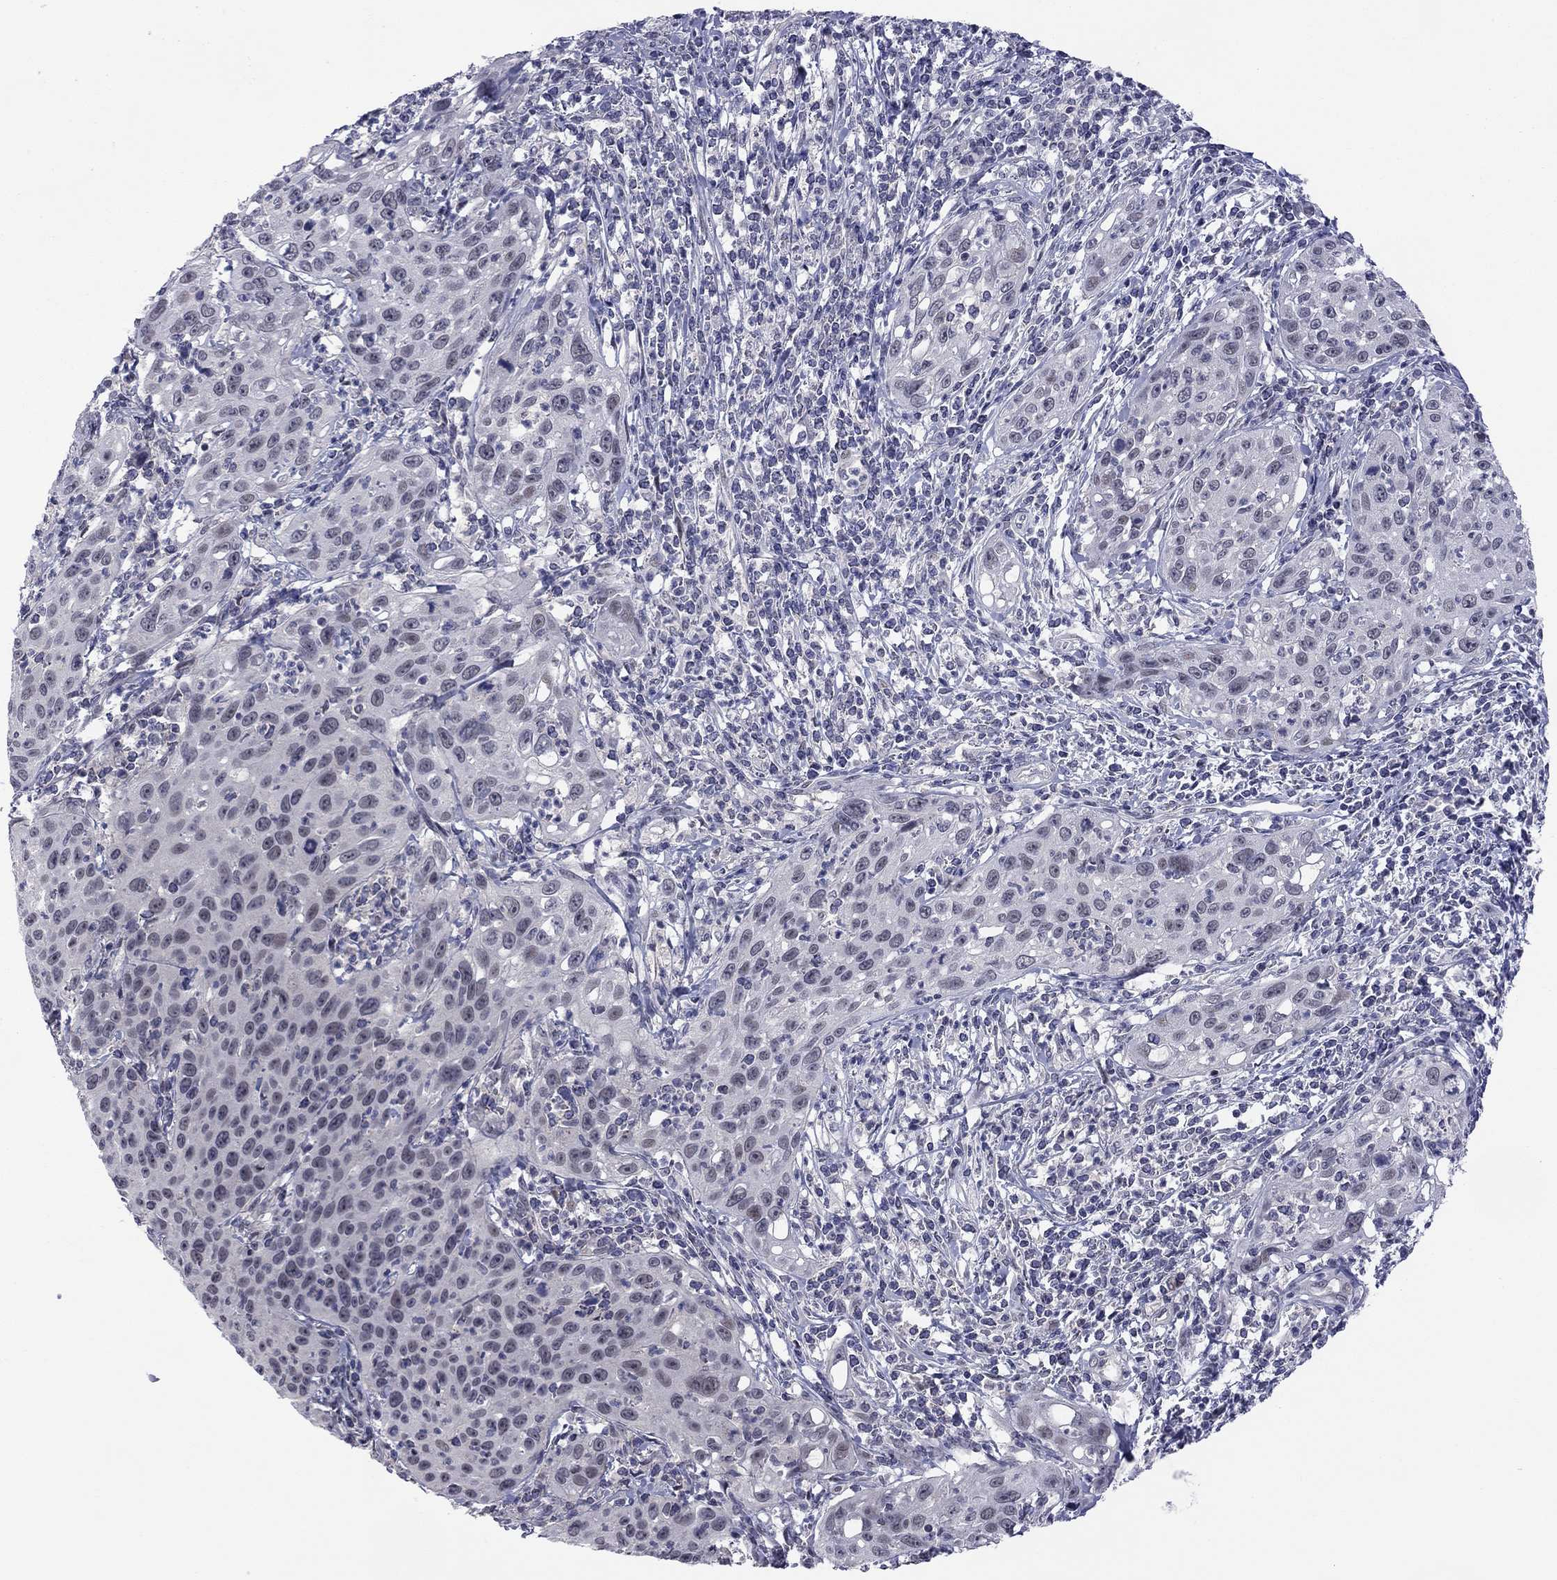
{"staining": {"intensity": "negative", "quantity": "none", "location": "none"}, "tissue": "cervical cancer", "cell_type": "Tumor cells", "image_type": "cancer", "snomed": [{"axis": "morphology", "description": "Squamous cell carcinoma, NOS"}, {"axis": "topography", "description": "Cervix"}], "caption": "IHC image of neoplastic tissue: cervical cancer stained with DAB (3,3'-diaminobenzidine) reveals no significant protein expression in tumor cells.", "gene": "POU5F2", "patient": {"sex": "female", "age": 26}}